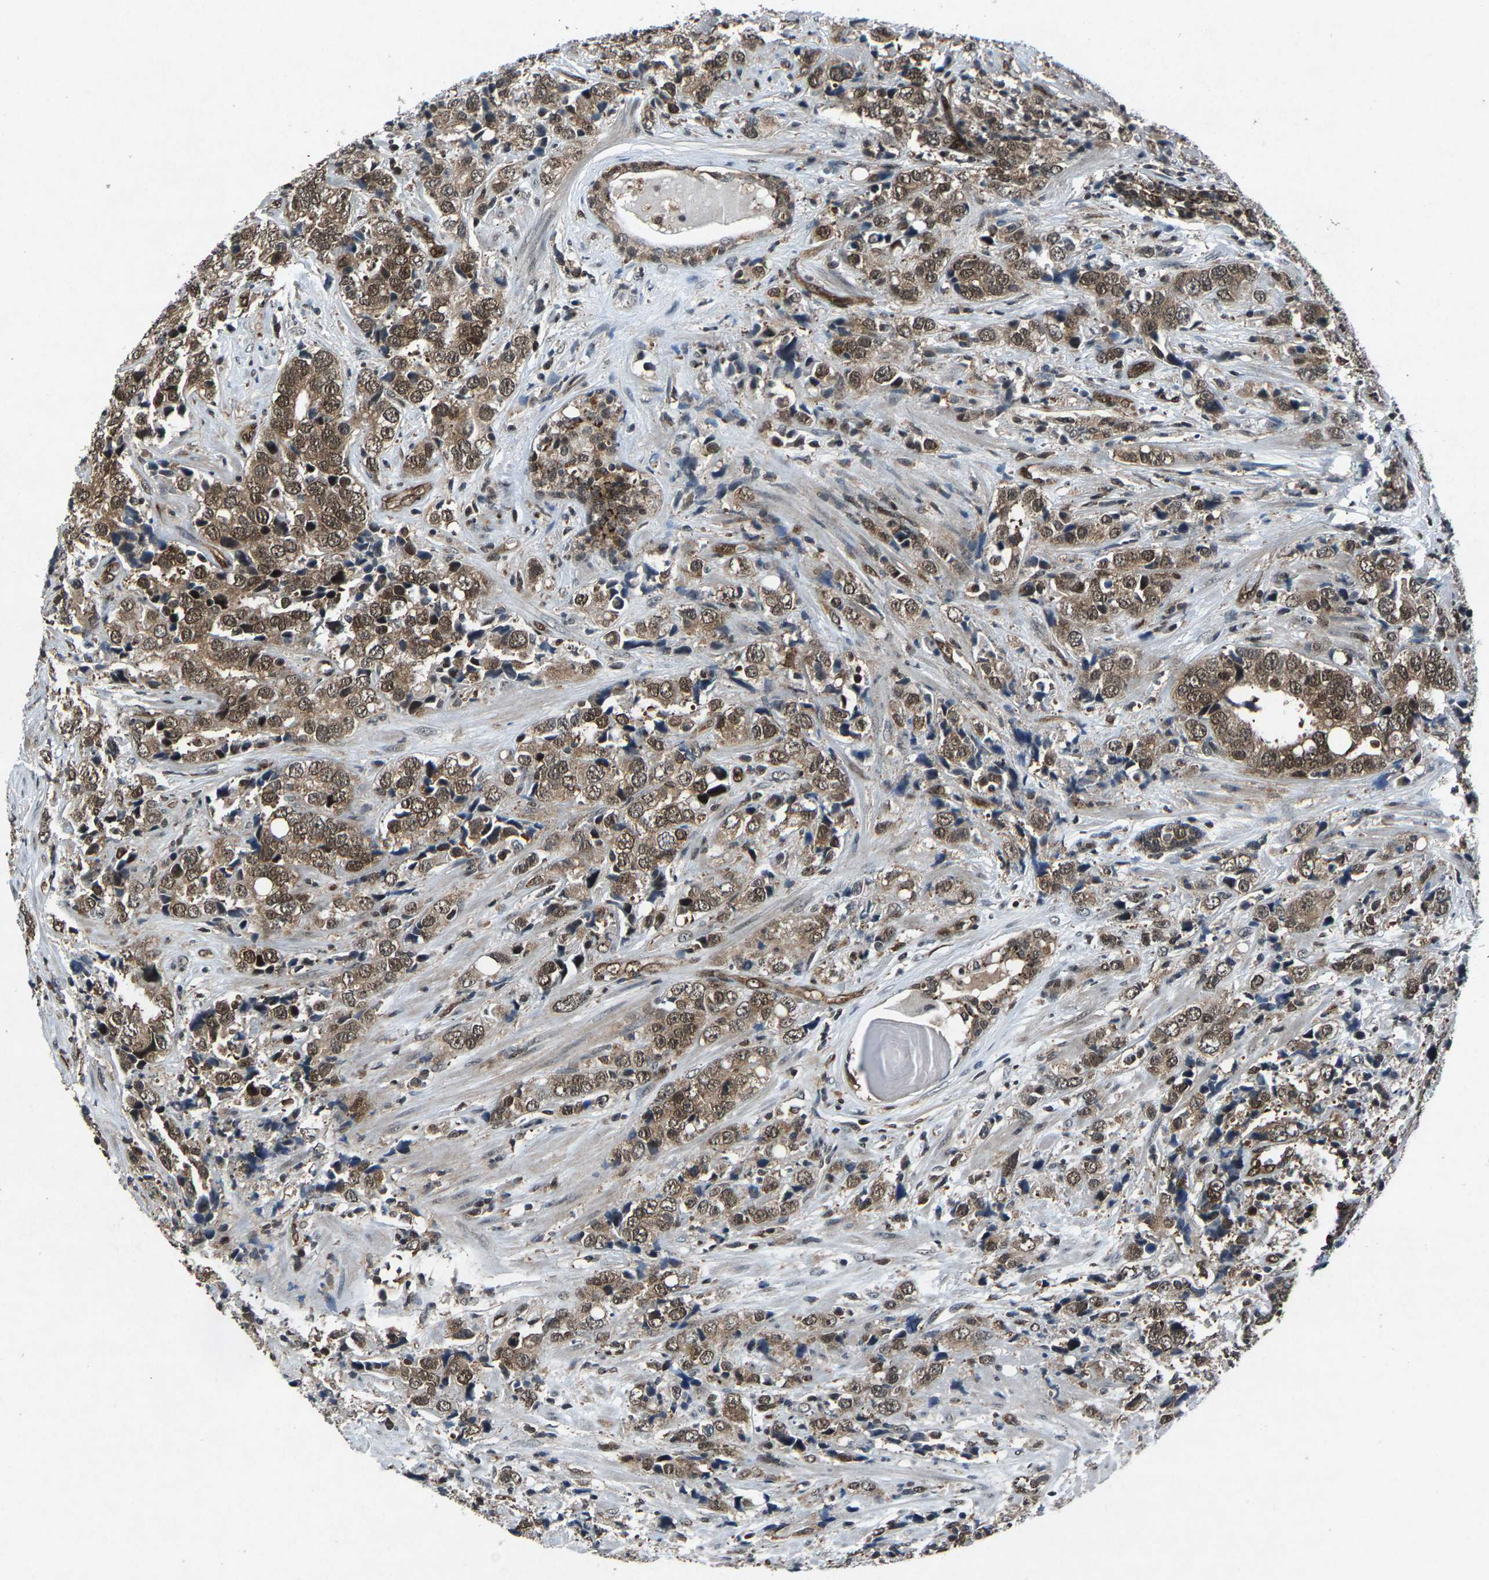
{"staining": {"intensity": "moderate", "quantity": ">75%", "location": "cytoplasmic/membranous,nuclear"}, "tissue": "prostate cancer", "cell_type": "Tumor cells", "image_type": "cancer", "snomed": [{"axis": "morphology", "description": "Adenocarcinoma, High grade"}, {"axis": "topography", "description": "Prostate"}], "caption": "Prostate cancer (adenocarcinoma (high-grade)) stained for a protein (brown) reveals moderate cytoplasmic/membranous and nuclear positive staining in approximately >75% of tumor cells.", "gene": "ATXN3", "patient": {"sex": "male", "age": 71}}